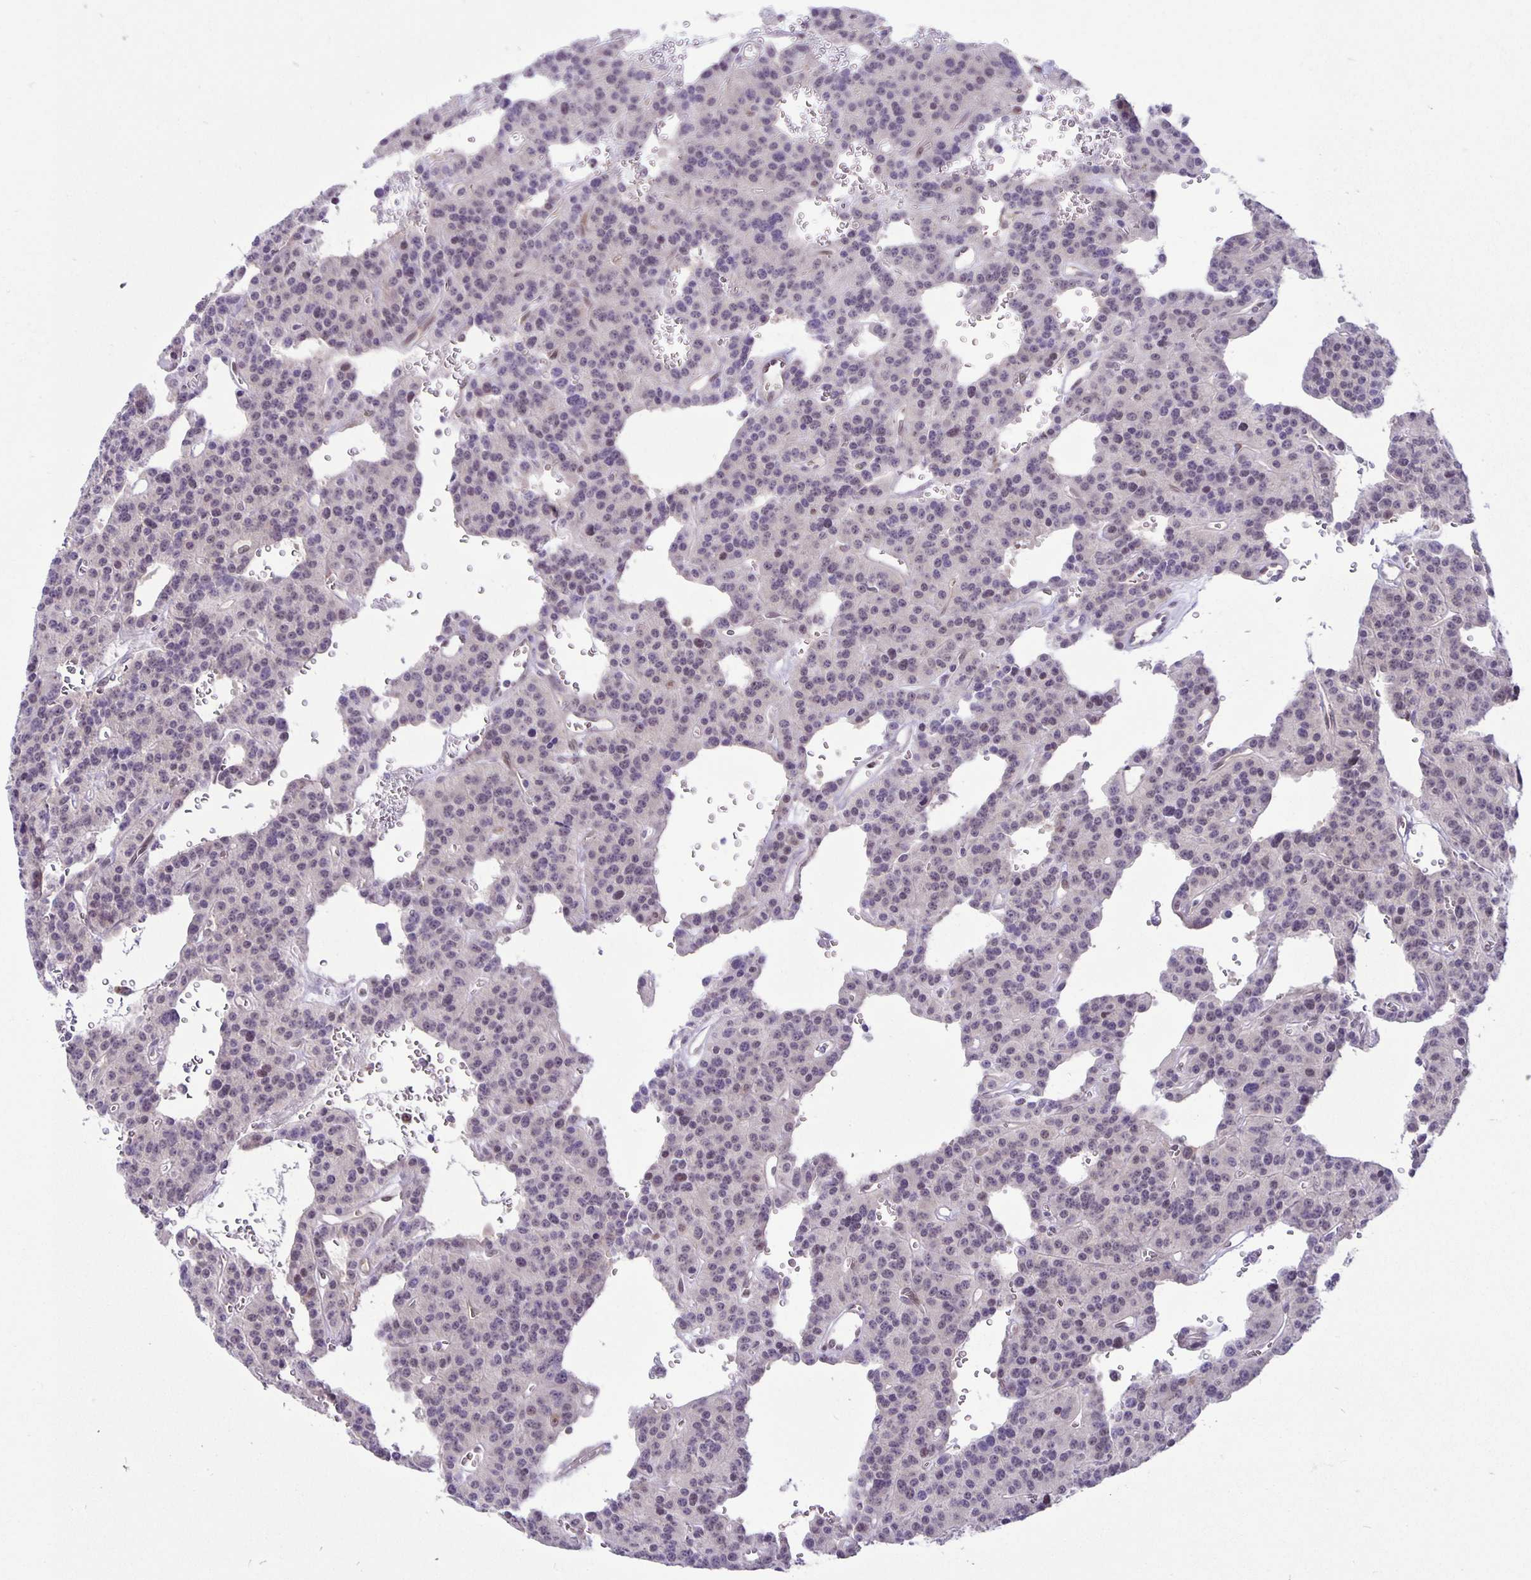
{"staining": {"intensity": "negative", "quantity": "none", "location": "none"}, "tissue": "carcinoid", "cell_type": "Tumor cells", "image_type": "cancer", "snomed": [{"axis": "morphology", "description": "Carcinoid, malignant, NOS"}, {"axis": "topography", "description": "Lung"}], "caption": "Histopathology image shows no significant protein positivity in tumor cells of carcinoid.", "gene": "TAX1BP3", "patient": {"sex": "female", "age": 71}}